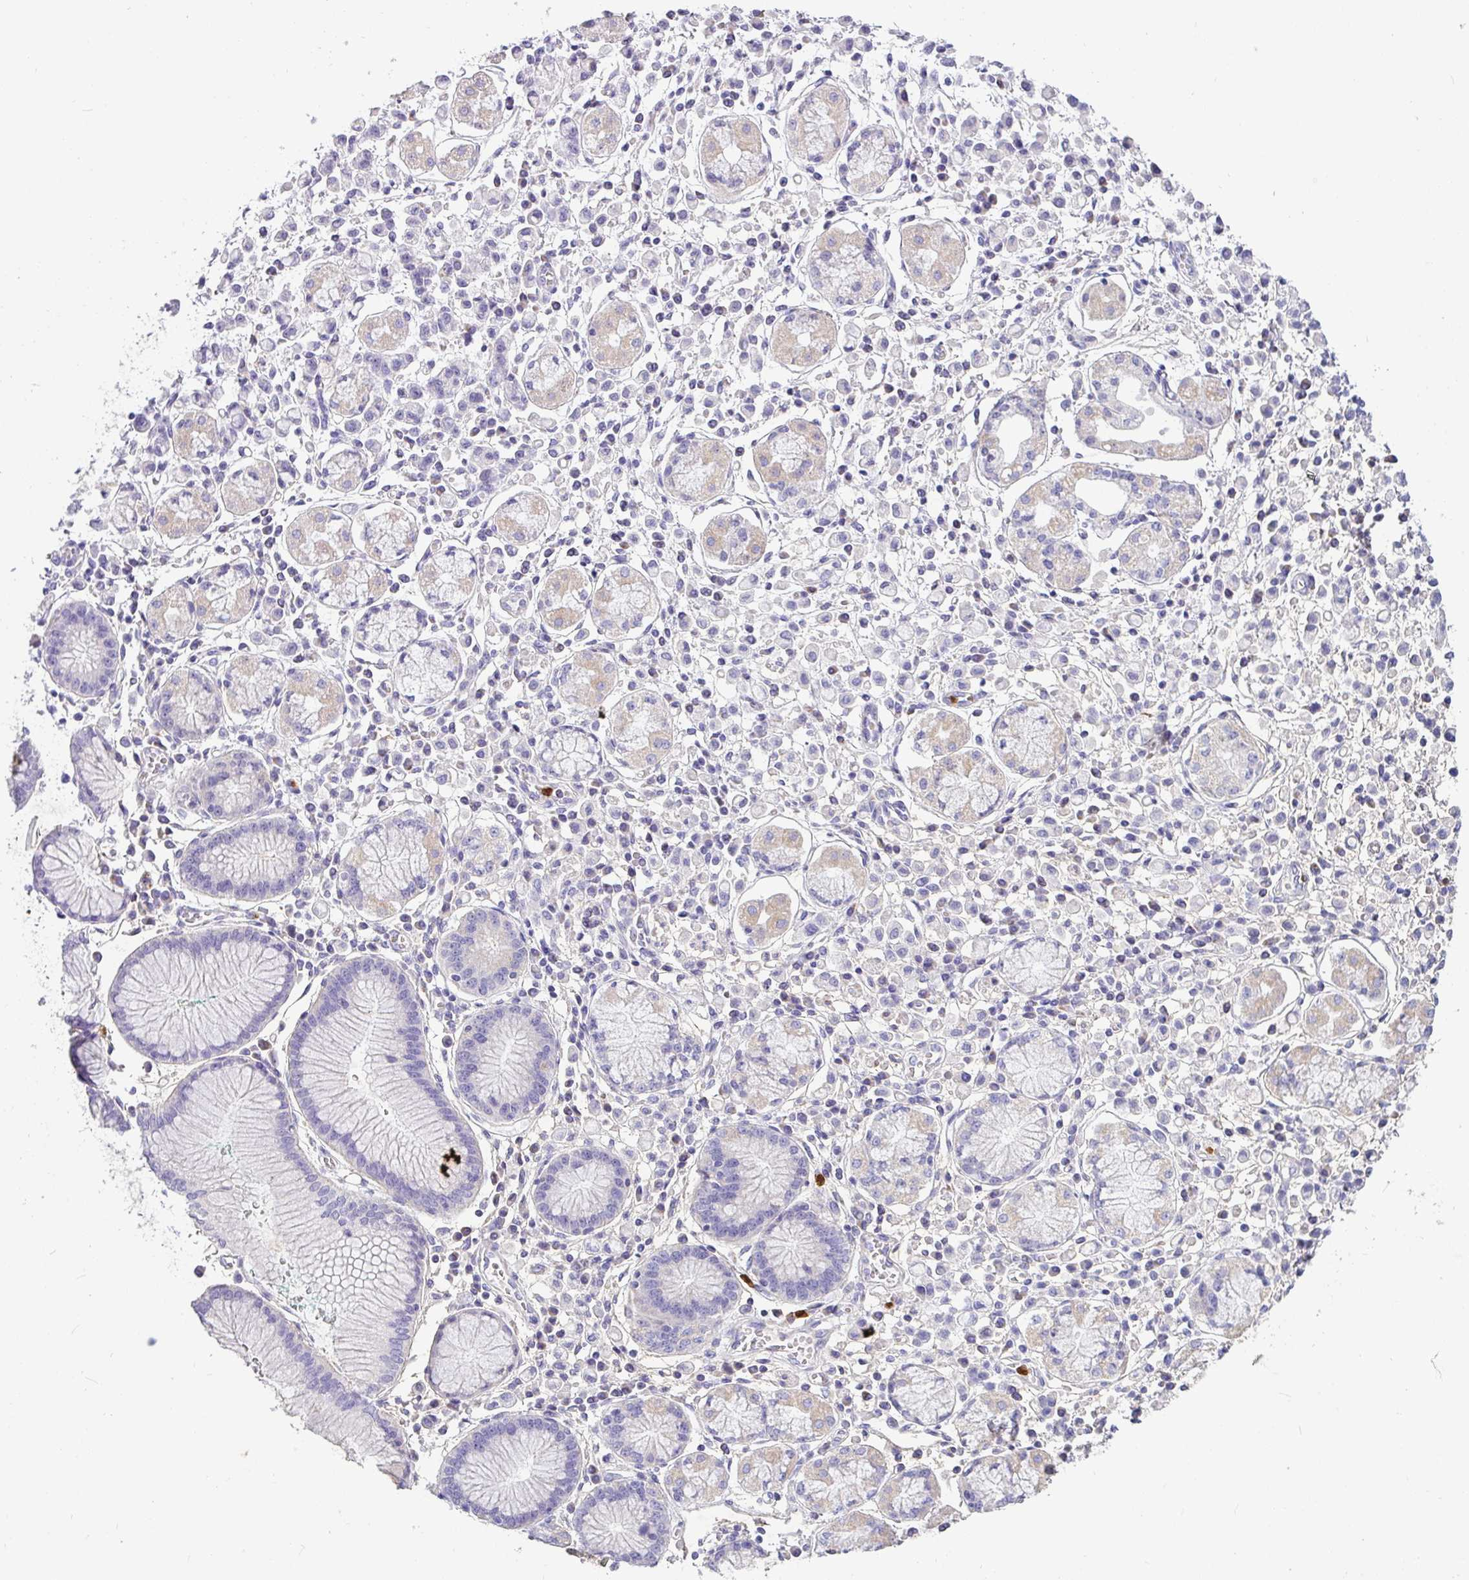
{"staining": {"intensity": "negative", "quantity": "none", "location": "none"}, "tissue": "stomach cancer", "cell_type": "Tumor cells", "image_type": "cancer", "snomed": [{"axis": "morphology", "description": "Adenocarcinoma, NOS"}, {"axis": "topography", "description": "Stomach"}], "caption": "Human stomach adenocarcinoma stained for a protein using immunohistochemistry (IHC) demonstrates no positivity in tumor cells.", "gene": "SH2D3C", "patient": {"sex": "male", "age": 77}}